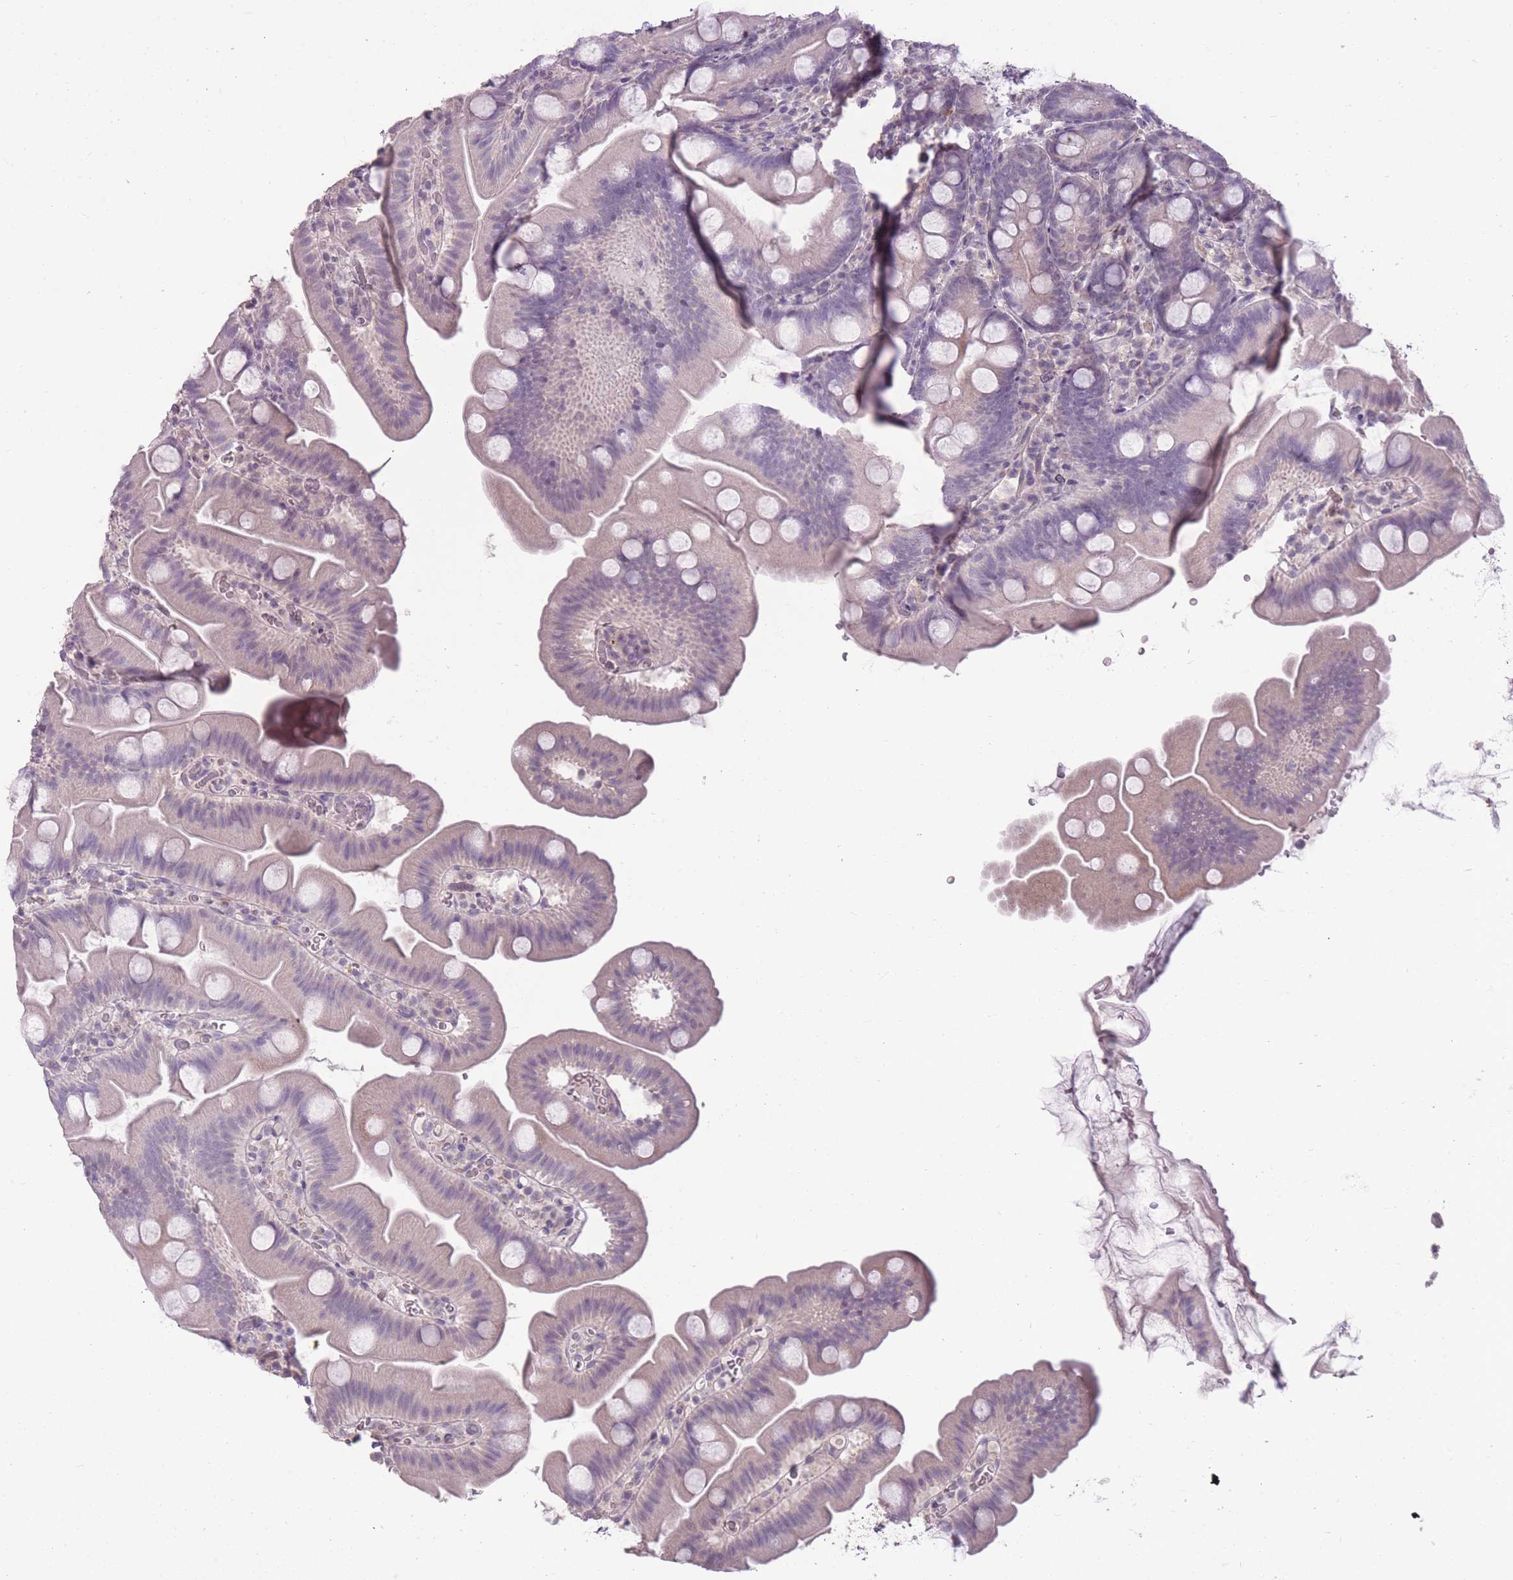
{"staining": {"intensity": "weak", "quantity": "<25%", "location": "cytoplasmic/membranous"}, "tissue": "small intestine", "cell_type": "Glandular cells", "image_type": "normal", "snomed": [{"axis": "morphology", "description": "Normal tissue, NOS"}, {"axis": "topography", "description": "Small intestine"}], "caption": "IHC micrograph of benign human small intestine stained for a protein (brown), which reveals no positivity in glandular cells. Brightfield microscopy of immunohistochemistry stained with DAB (3,3'-diaminobenzidine) (brown) and hematoxylin (blue), captured at high magnification.", "gene": "ZBTB24", "patient": {"sex": "female", "age": 68}}